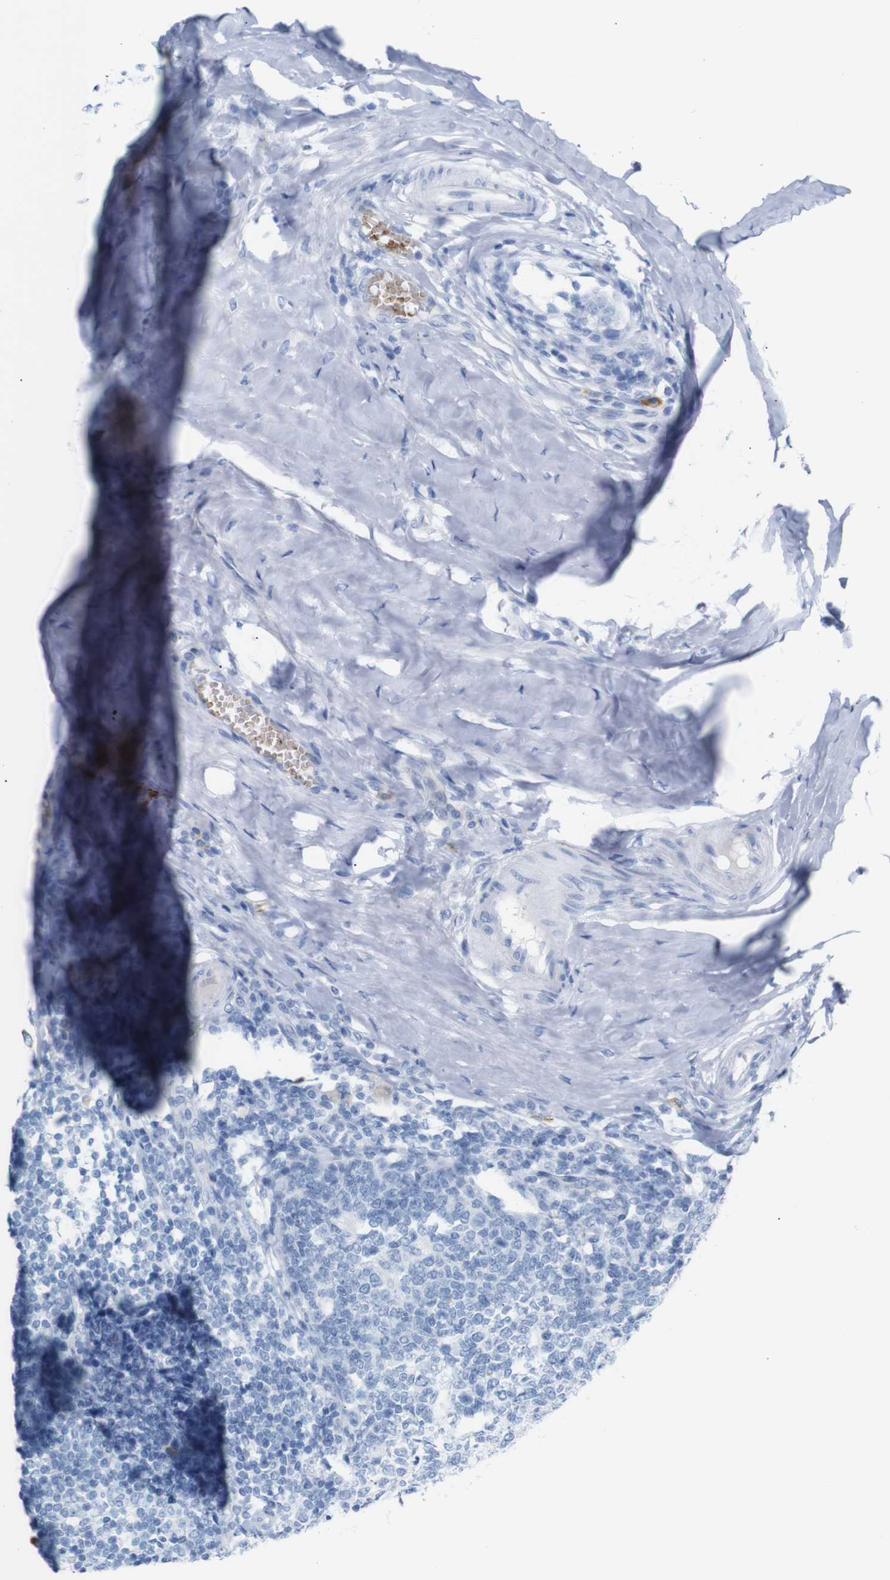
{"staining": {"intensity": "negative", "quantity": "none", "location": "none"}, "tissue": "tonsil", "cell_type": "Germinal center cells", "image_type": "normal", "snomed": [{"axis": "morphology", "description": "Normal tissue, NOS"}, {"axis": "topography", "description": "Tonsil"}], "caption": "This is an immunohistochemistry photomicrograph of normal human tonsil. There is no expression in germinal center cells.", "gene": "ERVMER34", "patient": {"sex": "female", "age": 19}}